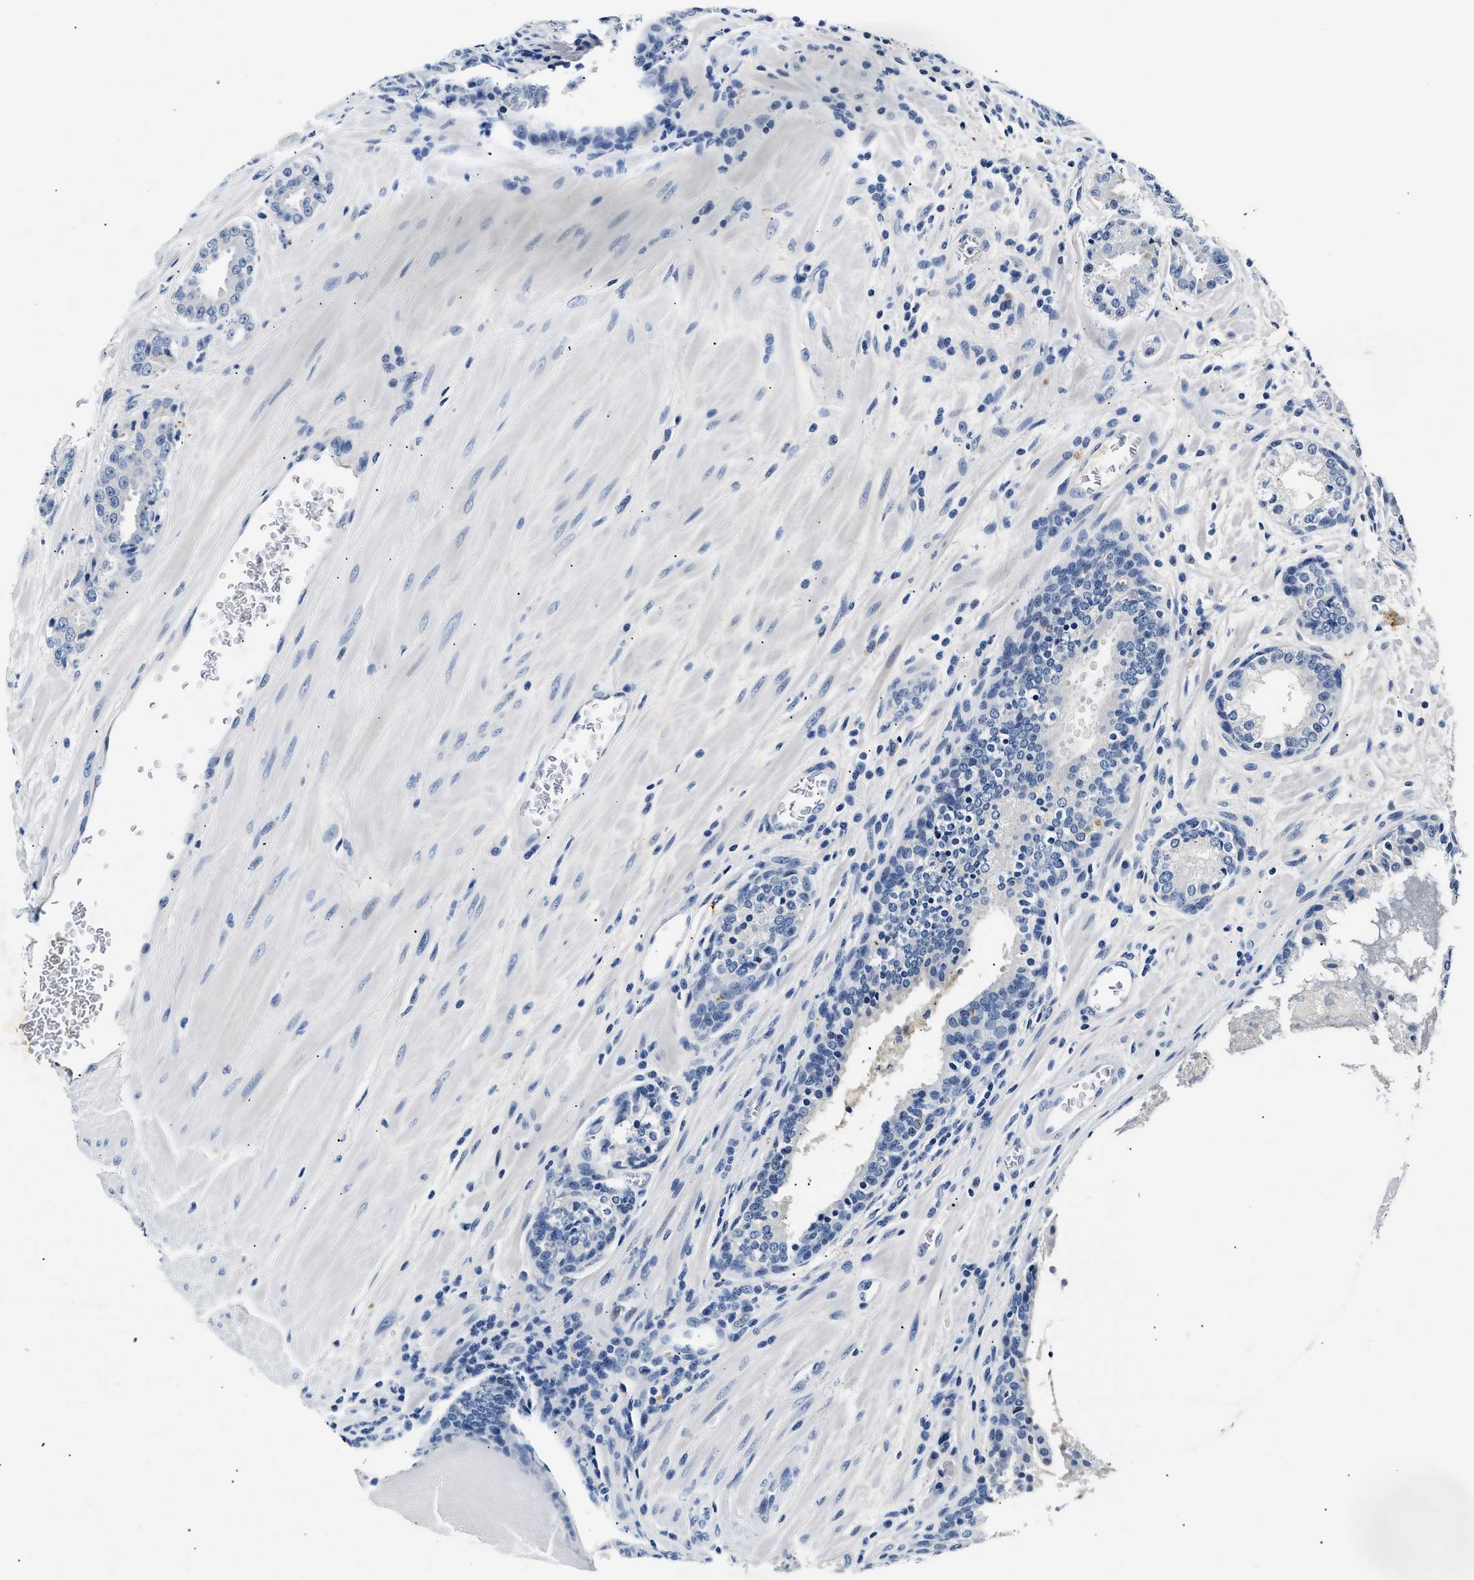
{"staining": {"intensity": "negative", "quantity": "none", "location": "none"}, "tissue": "prostate cancer", "cell_type": "Tumor cells", "image_type": "cancer", "snomed": [{"axis": "morphology", "description": "Adenocarcinoma, High grade"}, {"axis": "topography", "description": "Prostate"}], "caption": "DAB (3,3'-diaminobenzidine) immunohistochemical staining of prostate cancer displays no significant expression in tumor cells.", "gene": "MED22", "patient": {"sex": "male", "age": 60}}